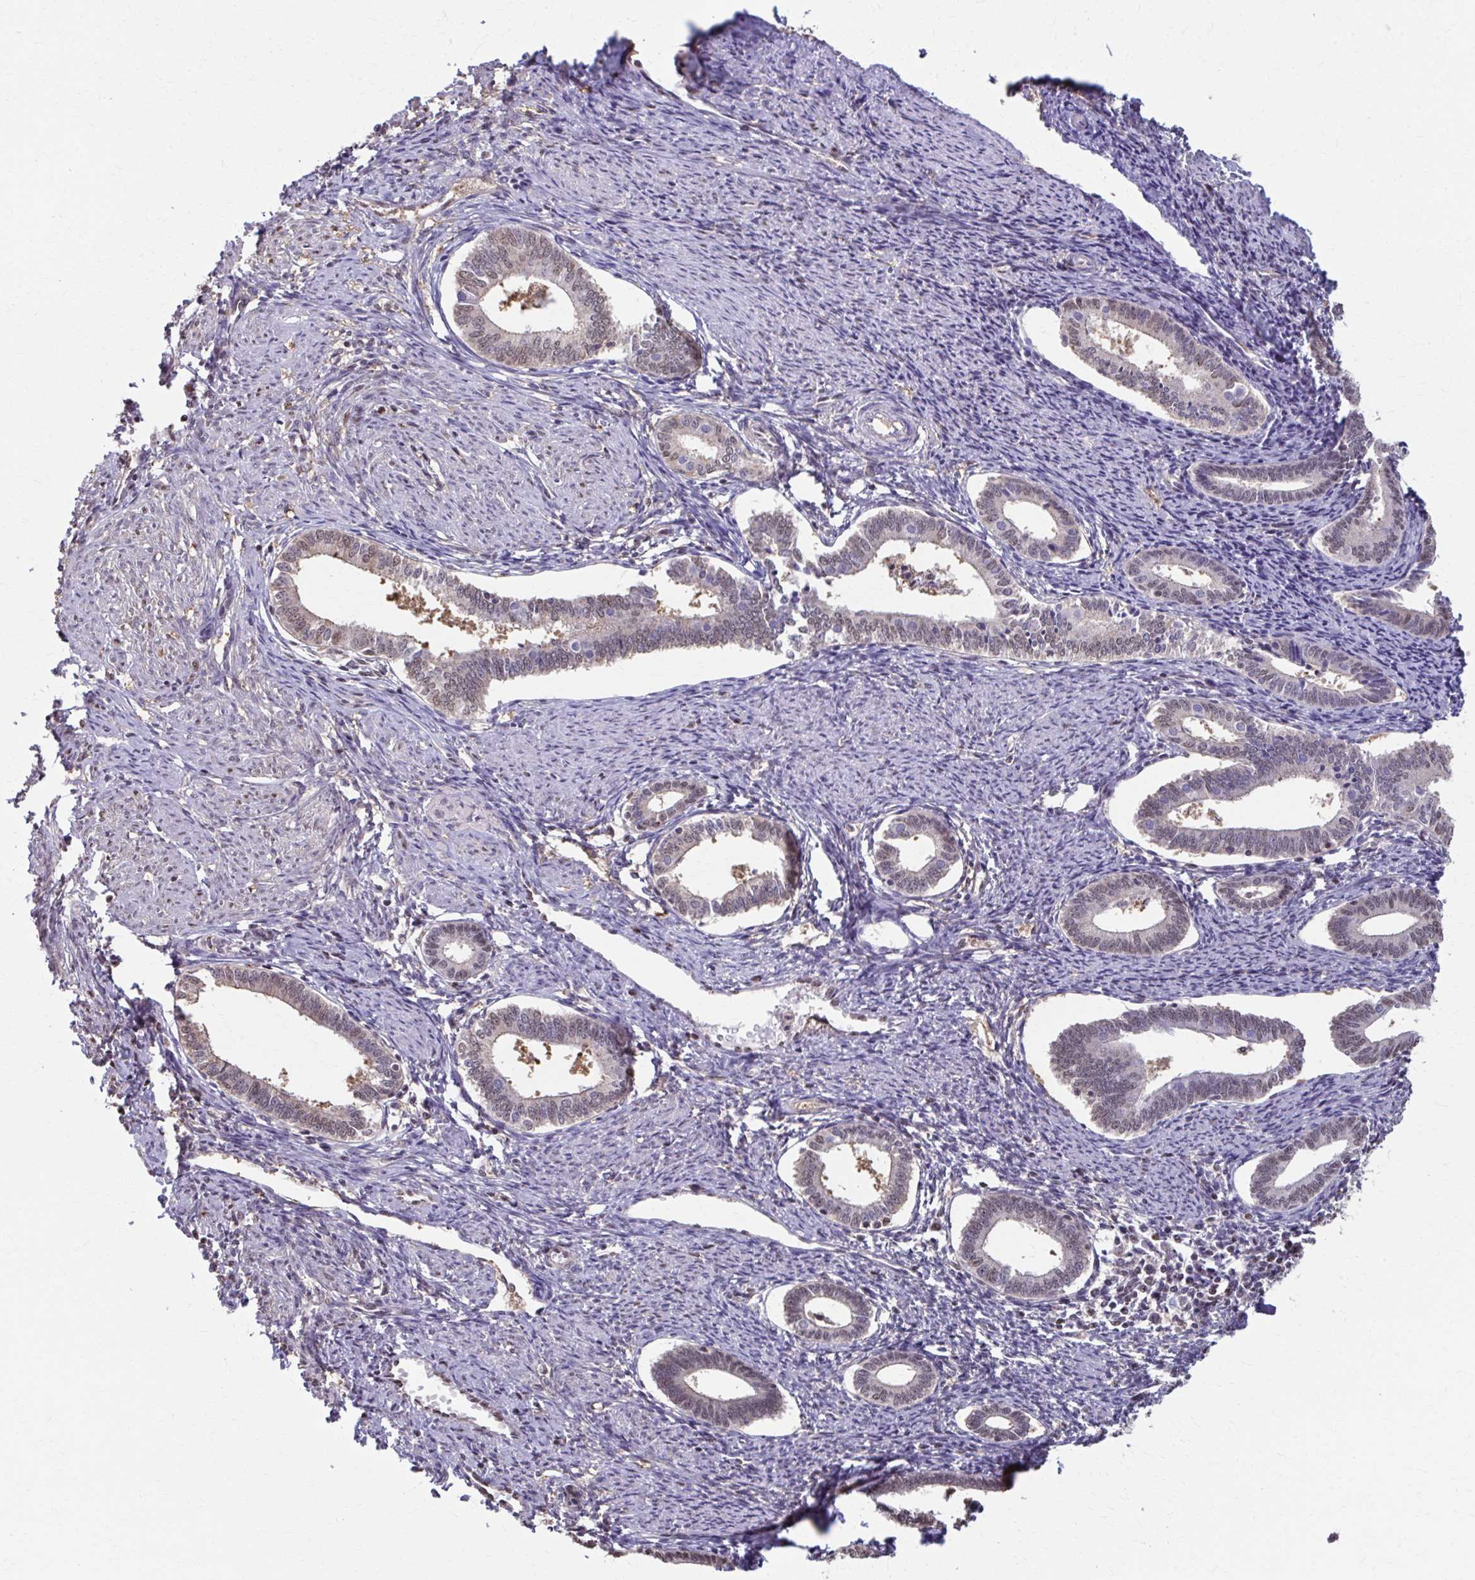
{"staining": {"intensity": "negative", "quantity": "none", "location": "none"}, "tissue": "endometrium", "cell_type": "Cells in endometrial stroma", "image_type": "normal", "snomed": [{"axis": "morphology", "description": "Normal tissue, NOS"}, {"axis": "topography", "description": "Endometrium"}], "caption": "The image exhibits no staining of cells in endometrial stroma in benign endometrium. Brightfield microscopy of immunohistochemistry (IHC) stained with DAB (brown) and hematoxylin (blue), captured at high magnification.", "gene": "ING4", "patient": {"sex": "female", "age": 41}}